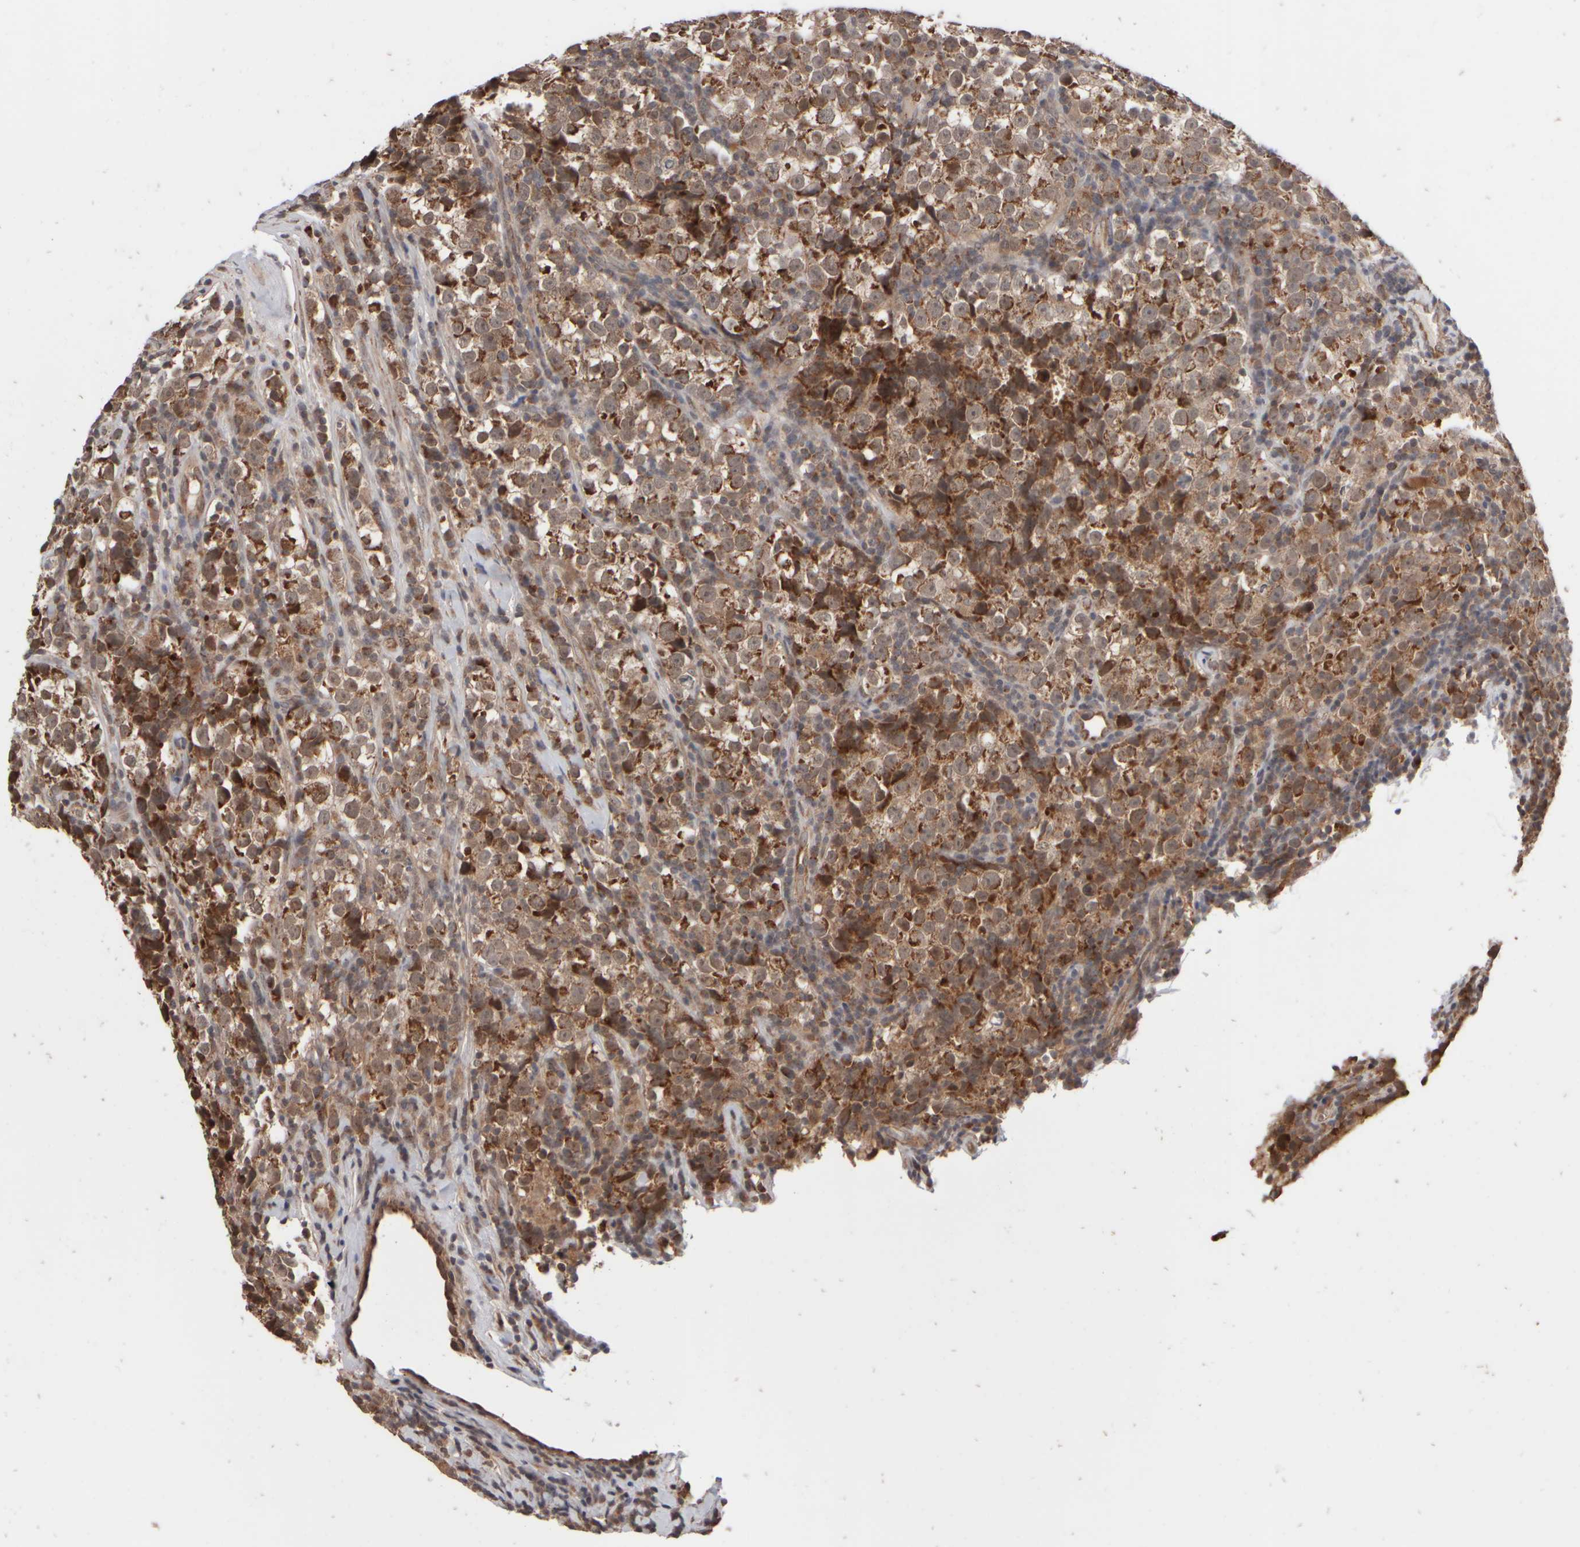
{"staining": {"intensity": "moderate", "quantity": ">75%", "location": "cytoplasmic/membranous,nuclear"}, "tissue": "testis cancer", "cell_type": "Tumor cells", "image_type": "cancer", "snomed": [{"axis": "morphology", "description": "Normal tissue, NOS"}, {"axis": "morphology", "description": "Seminoma, NOS"}, {"axis": "topography", "description": "Testis"}], "caption": "Moderate cytoplasmic/membranous and nuclear positivity for a protein is identified in approximately >75% of tumor cells of testis seminoma using immunohistochemistry (IHC).", "gene": "ABHD11", "patient": {"sex": "male", "age": 43}}